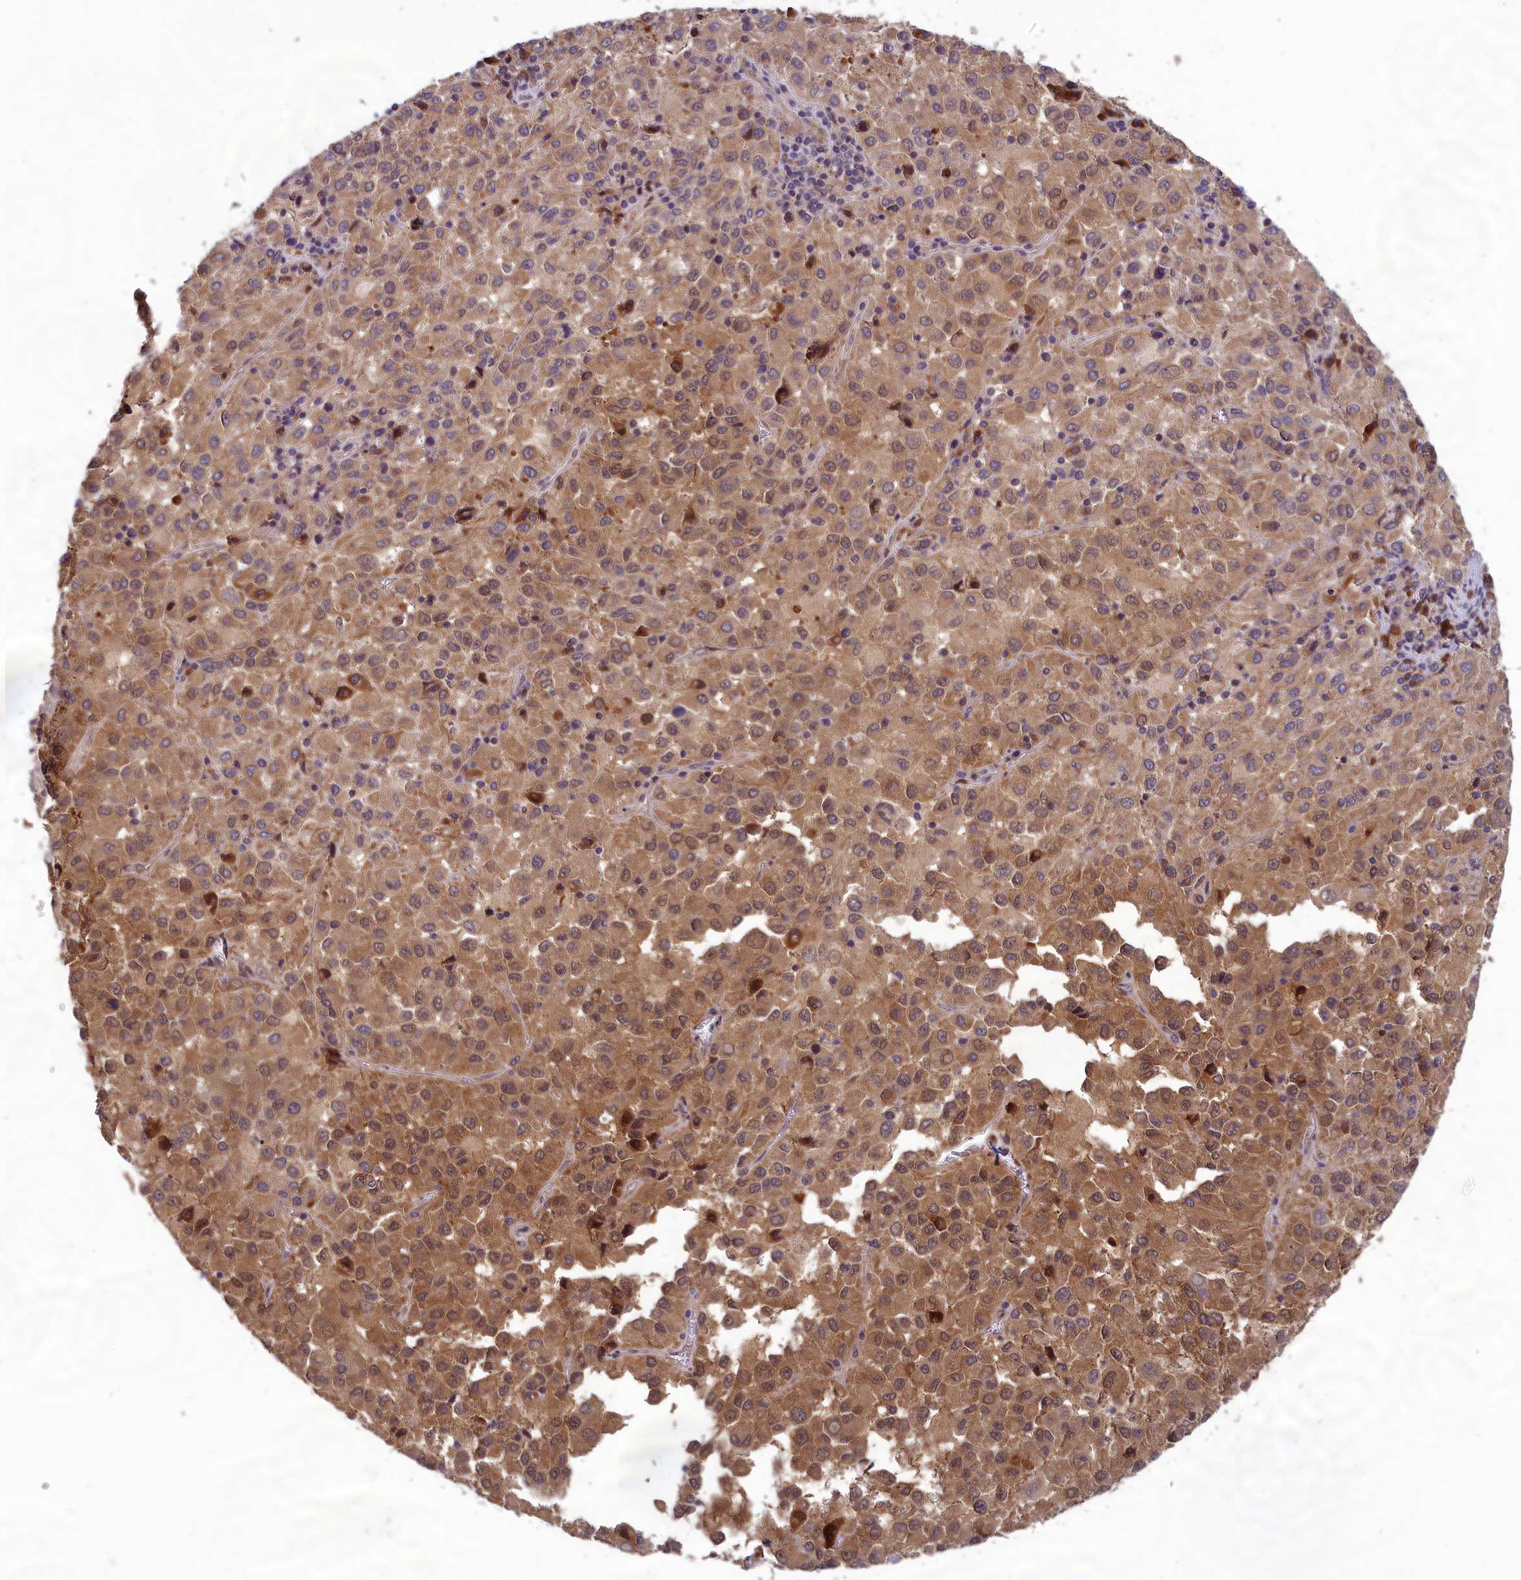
{"staining": {"intensity": "moderate", "quantity": ">75%", "location": "nuclear"}, "tissue": "melanoma", "cell_type": "Tumor cells", "image_type": "cancer", "snomed": [{"axis": "morphology", "description": "Malignant melanoma, Metastatic site"}, {"axis": "topography", "description": "Lung"}], "caption": "Human melanoma stained for a protein (brown) reveals moderate nuclear positive staining in approximately >75% of tumor cells.", "gene": "CCDC15", "patient": {"sex": "male", "age": 64}}